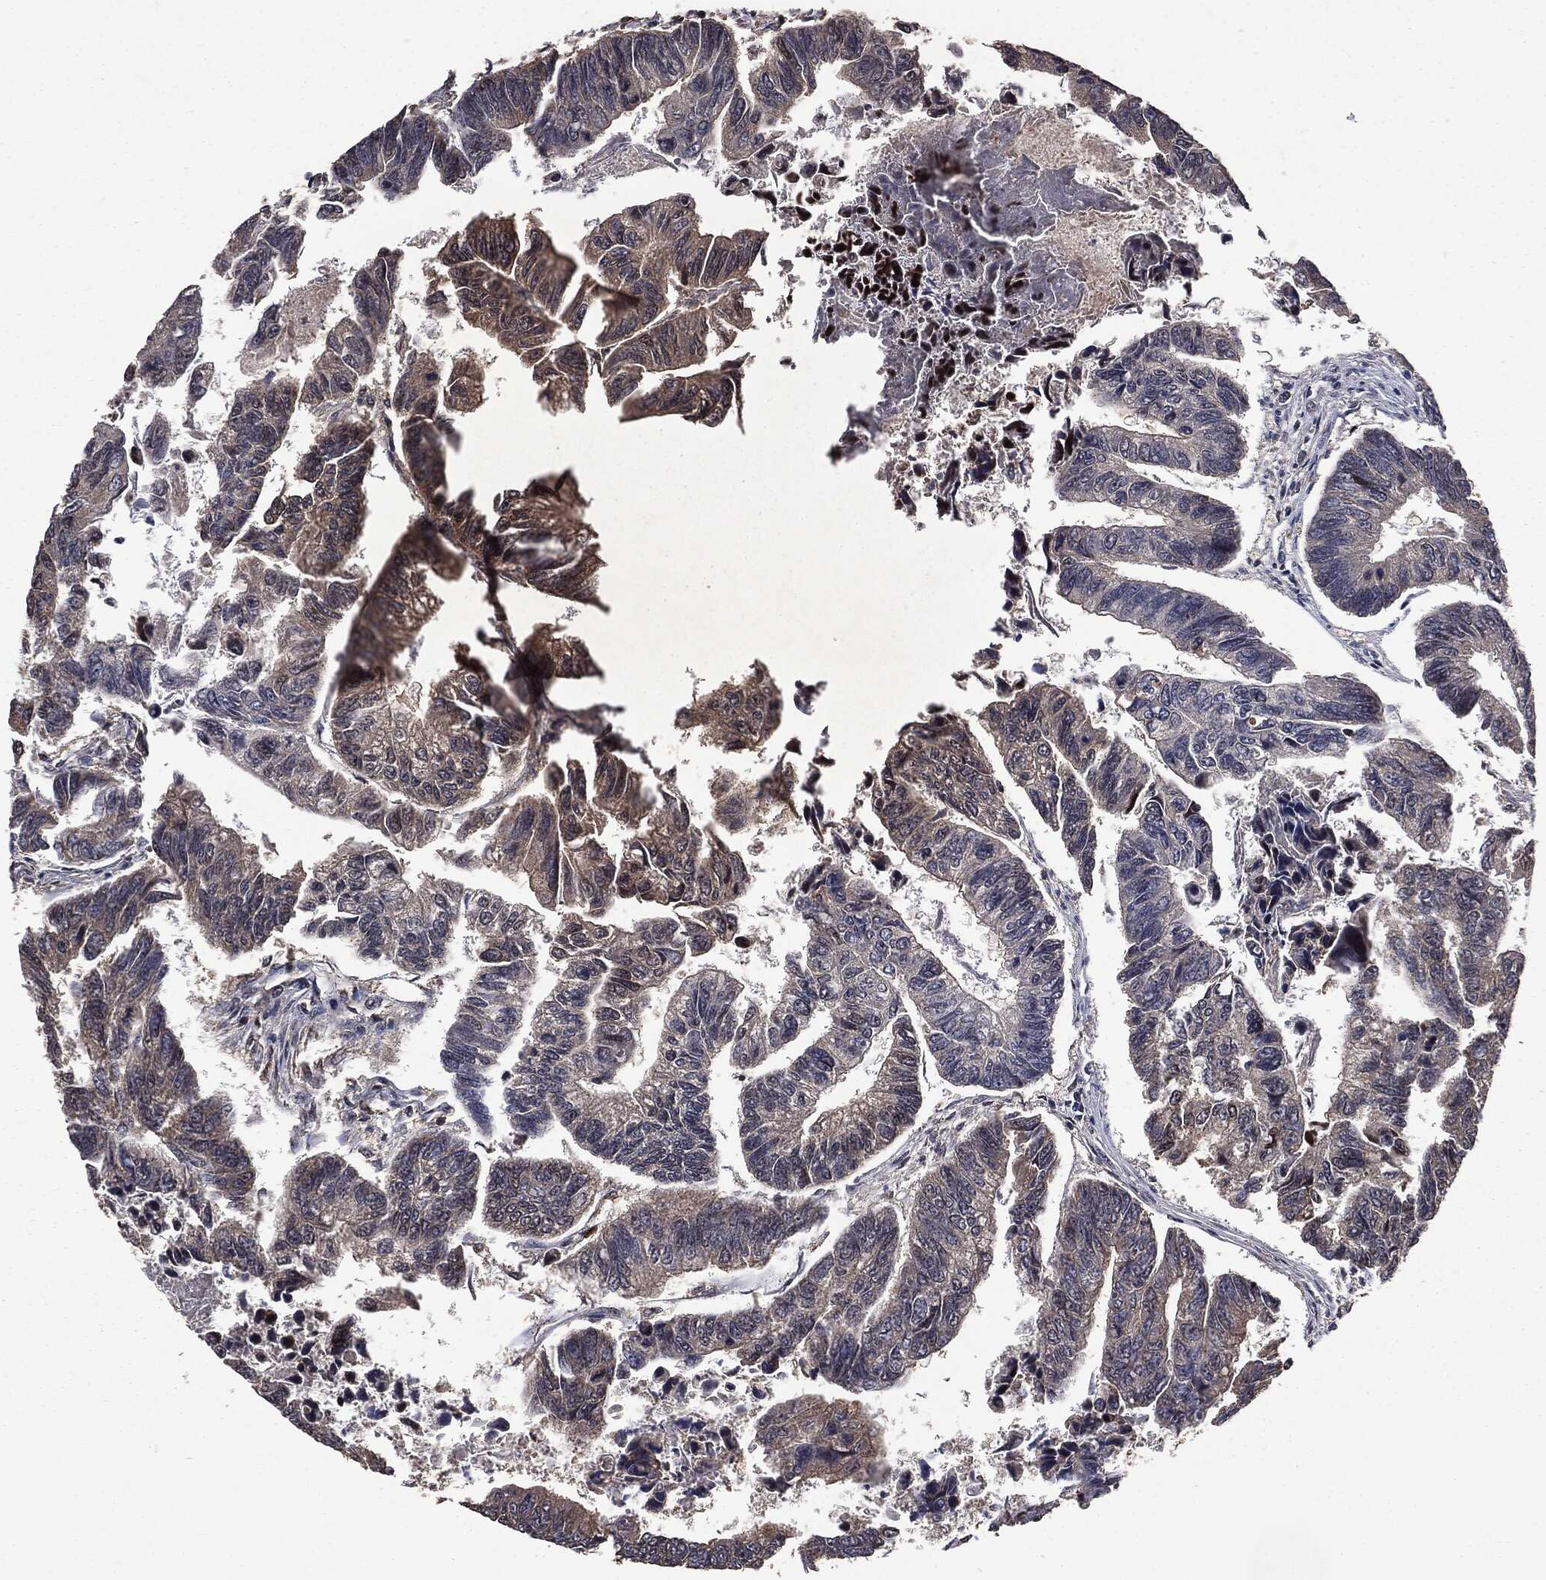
{"staining": {"intensity": "weak", "quantity": "25%-75%", "location": "cytoplasmic/membranous"}, "tissue": "colorectal cancer", "cell_type": "Tumor cells", "image_type": "cancer", "snomed": [{"axis": "morphology", "description": "Adenocarcinoma, NOS"}, {"axis": "topography", "description": "Colon"}], "caption": "The micrograph reveals staining of colorectal adenocarcinoma, revealing weak cytoplasmic/membranous protein positivity (brown color) within tumor cells.", "gene": "PPP6R2", "patient": {"sex": "female", "age": 65}}